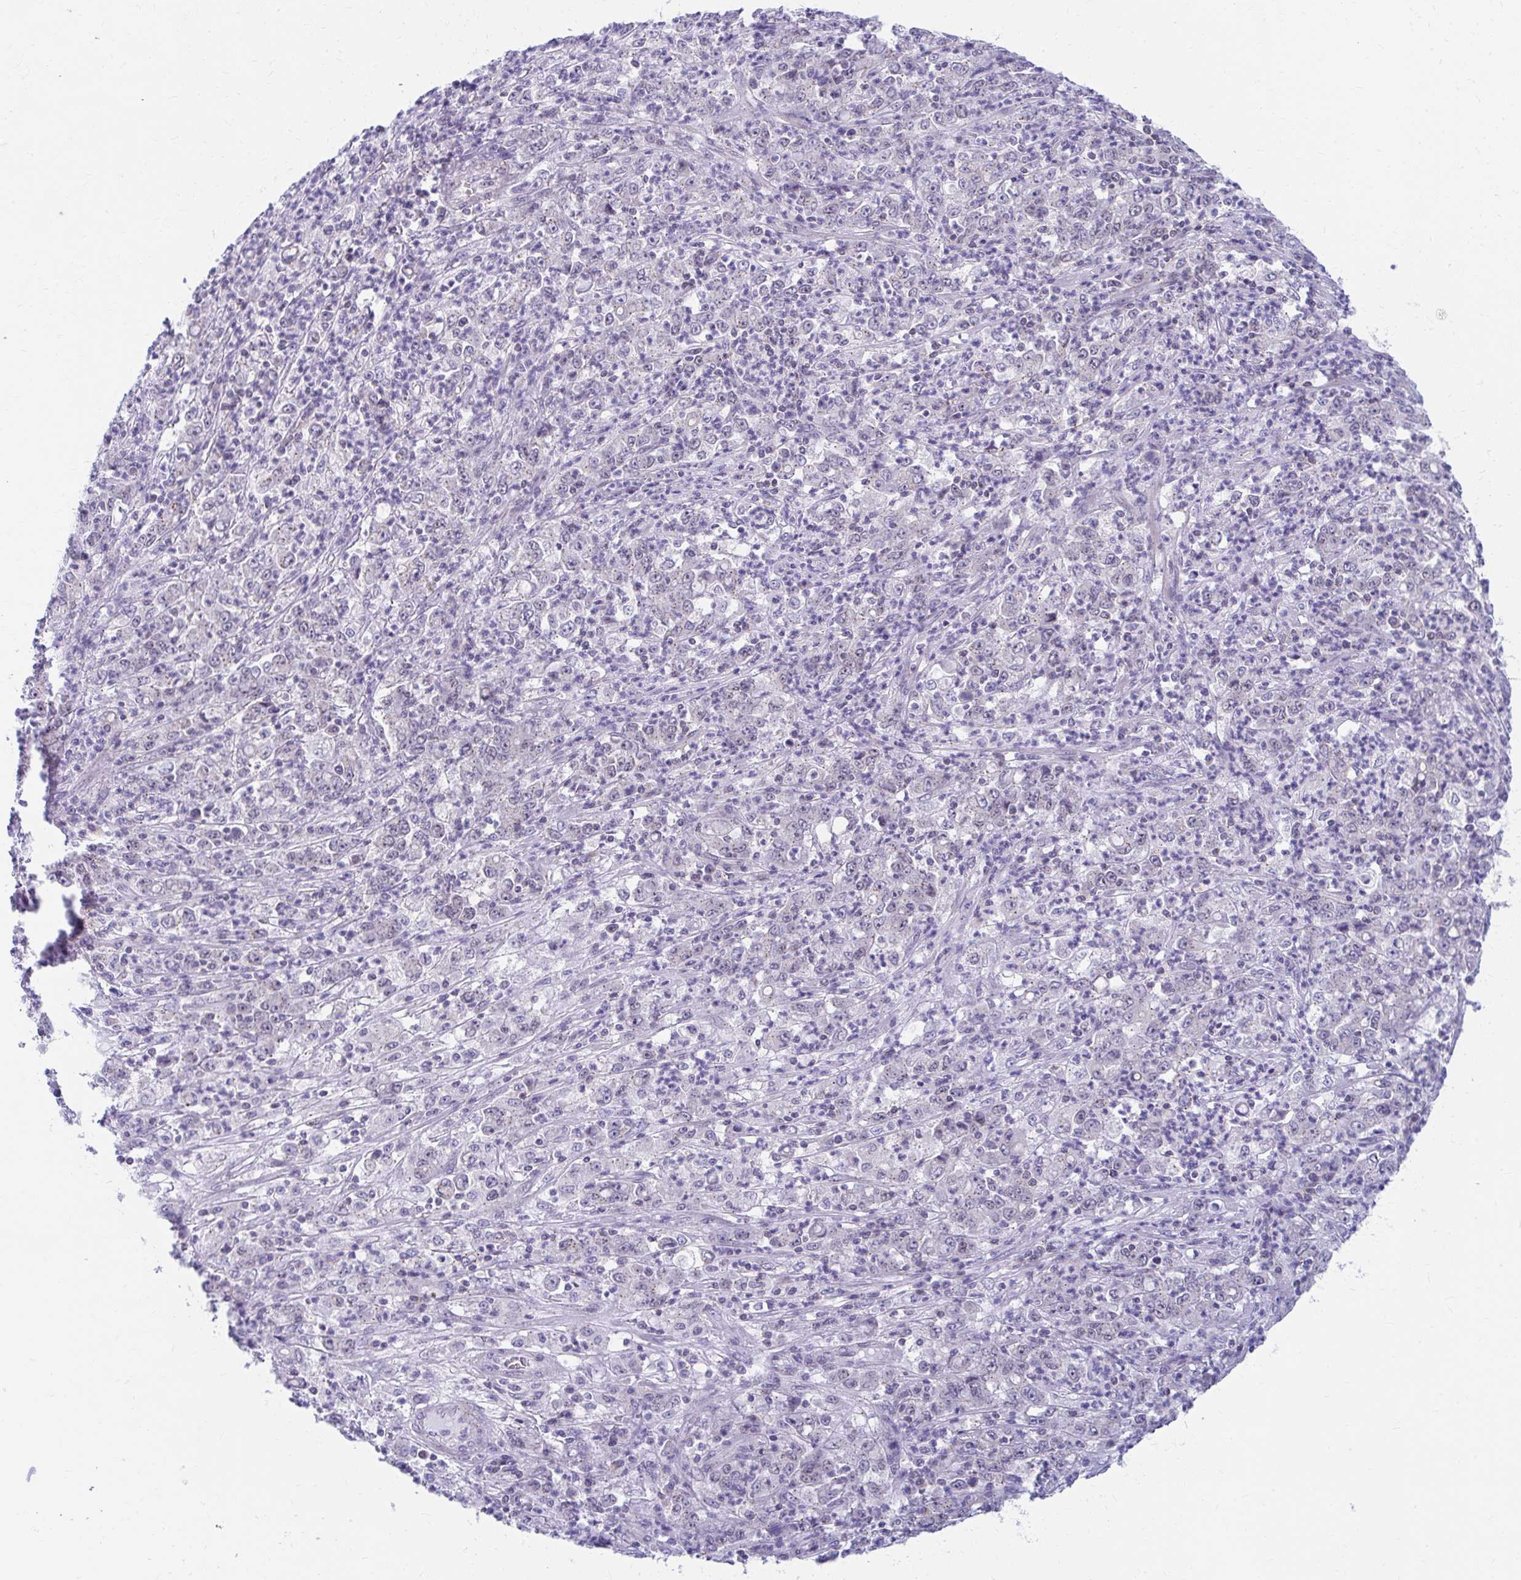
{"staining": {"intensity": "weak", "quantity": "<25%", "location": "cytoplasmic/membranous"}, "tissue": "stomach cancer", "cell_type": "Tumor cells", "image_type": "cancer", "snomed": [{"axis": "morphology", "description": "Adenocarcinoma, NOS"}, {"axis": "topography", "description": "Stomach, lower"}], "caption": "DAB immunohistochemical staining of human stomach cancer (adenocarcinoma) exhibits no significant positivity in tumor cells. The staining was performed using DAB (3,3'-diaminobenzidine) to visualize the protein expression in brown, while the nuclei were stained in blue with hematoxylin (Magnification: 20x).", "gene": "RADIL", "patient": {"sex": "female", "age": 71}}